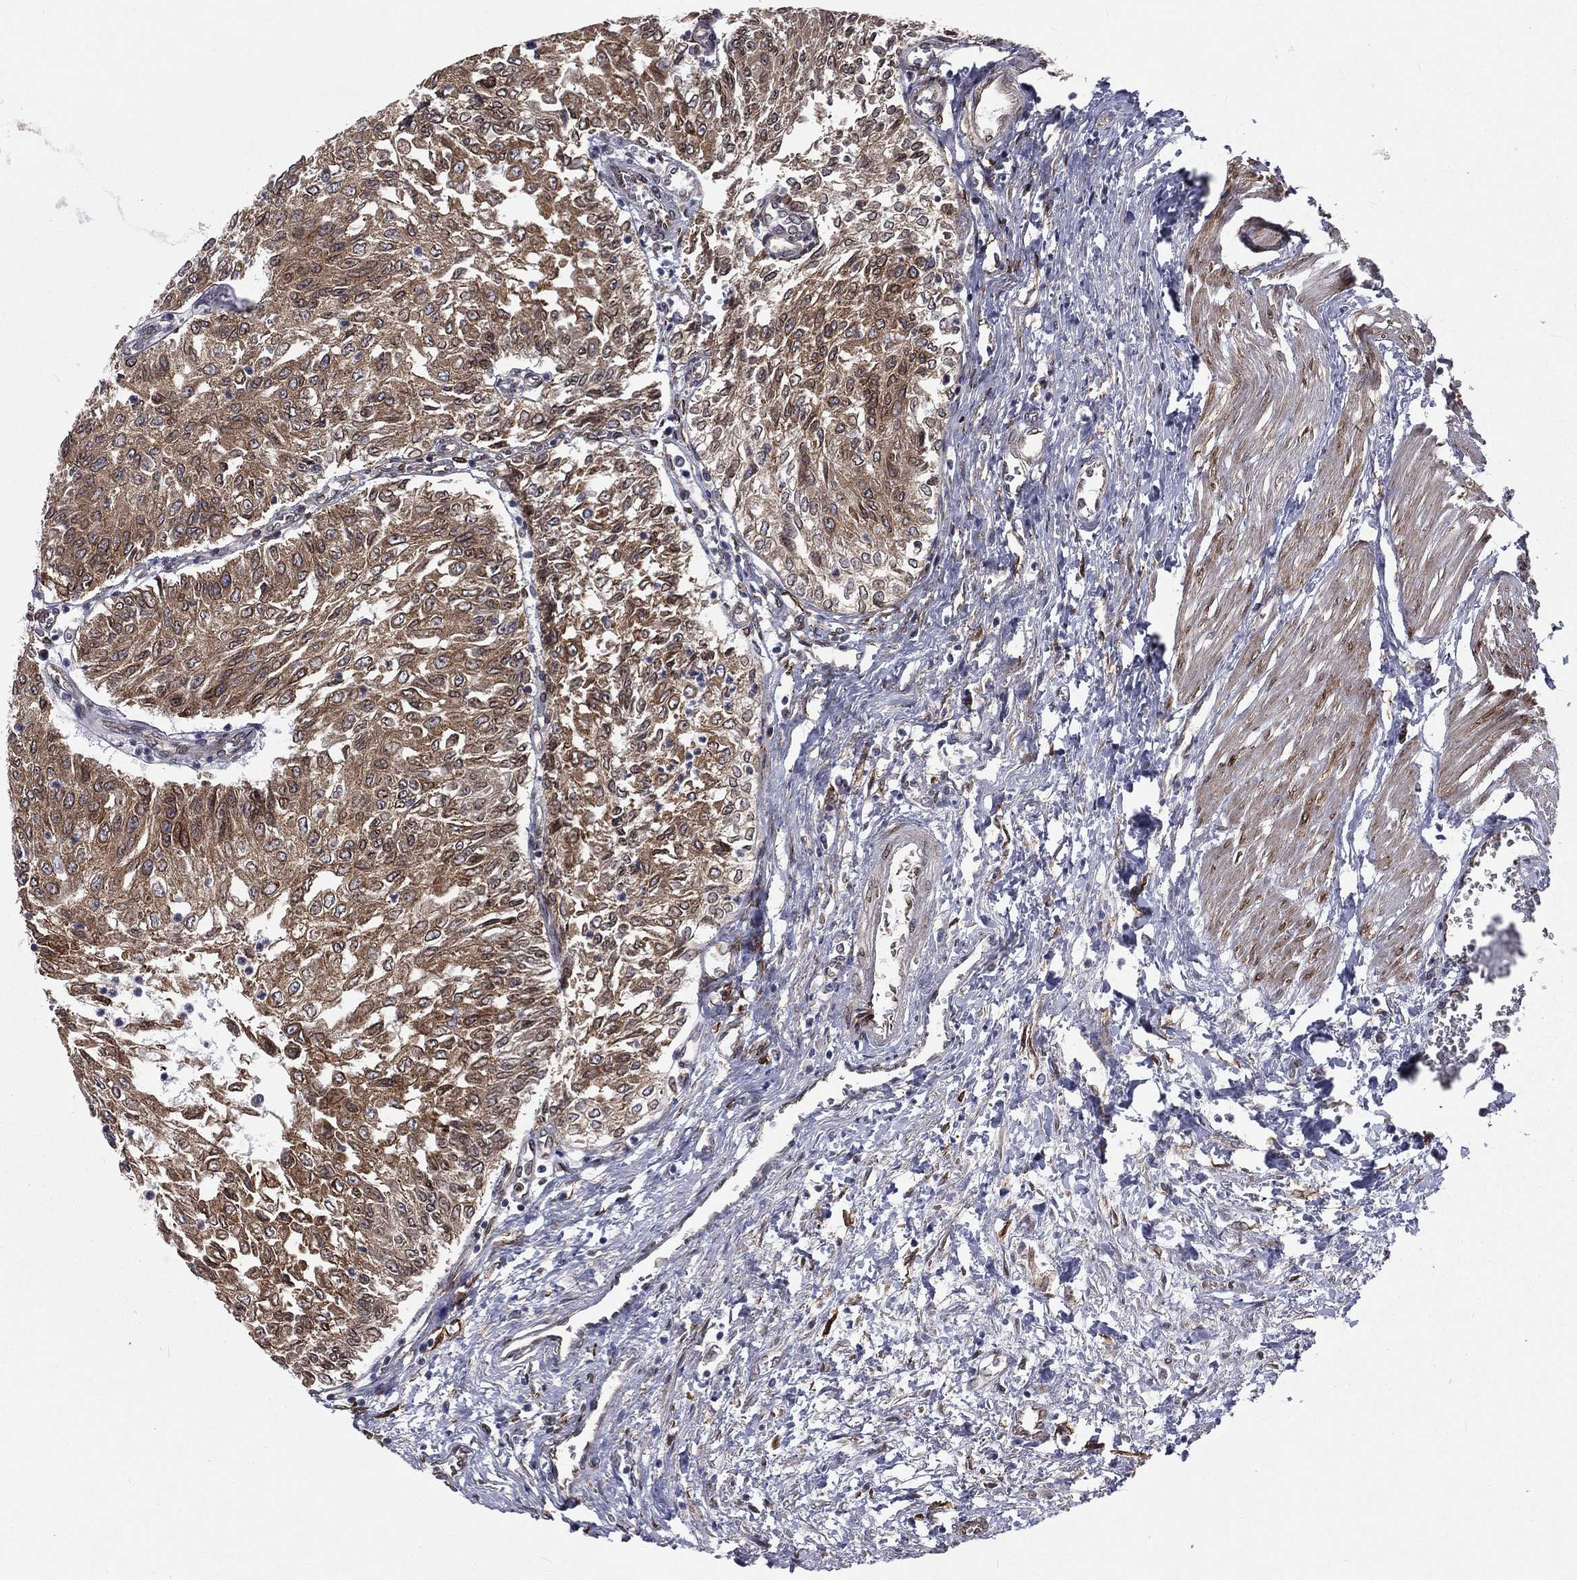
{"staining": {"intensity": "strong", "quantity": ">75%", "location": "cytoplasmic/membranous"}, "tissue": "urothelial cancer", "cell_type": "Tumor cells", "image_type": "cancer", "snomed": [{"axis": "morphology", "description": "Urothelial carcinoma, Low grade"}, {"axis": "topography", "description": "Urinary bladder"}], "caption": "The histopathology image reveals staining of urothelial cancer, revealing strong cytoplasmic/membranous protein expression (brown color) within tumor cells.", "gene": "PGRMC1", "patient": {"sex": "male", "age": 78}}